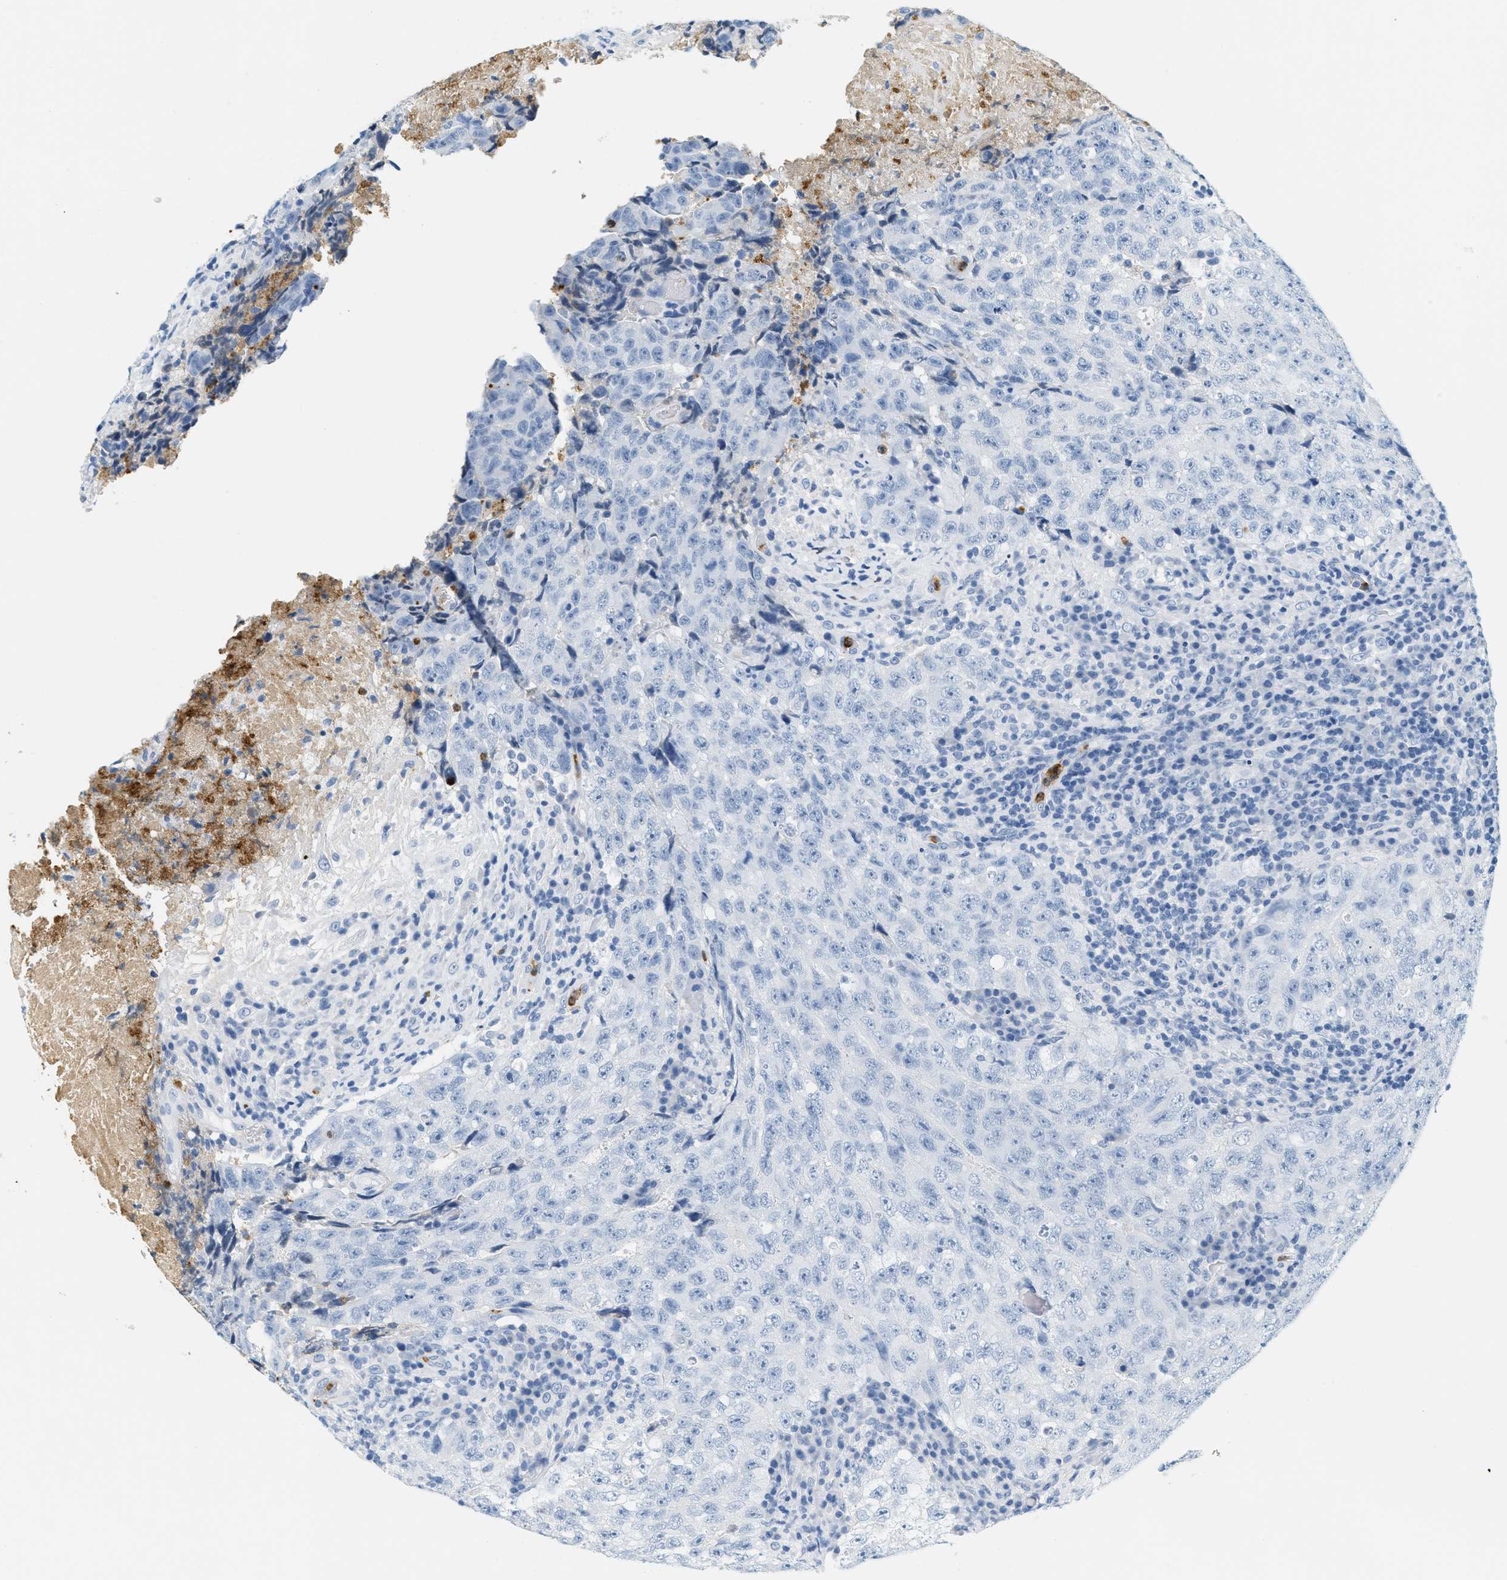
{"staining": {"intensity": "negative", "quantity": "none", "location": "none"}, "tissue": "testis cancer", "cell_type": "Tumor cells", "image_type": "cancer", "snomed": [{"axis": "morphology", "description": "Necrosis, NOS"}, {"axis": "morphology", "description": "Carcinoma, Embryonal, NOS"}, {"axis": "topography", "description": "Testis"}], "caption": "Immunohistochemistry of human testis cancer (embryonal carcinoma) demonstrates no staining in tumor cells.", "gene": "LCN2", "patient": {"sex": "male", "age": 19}}